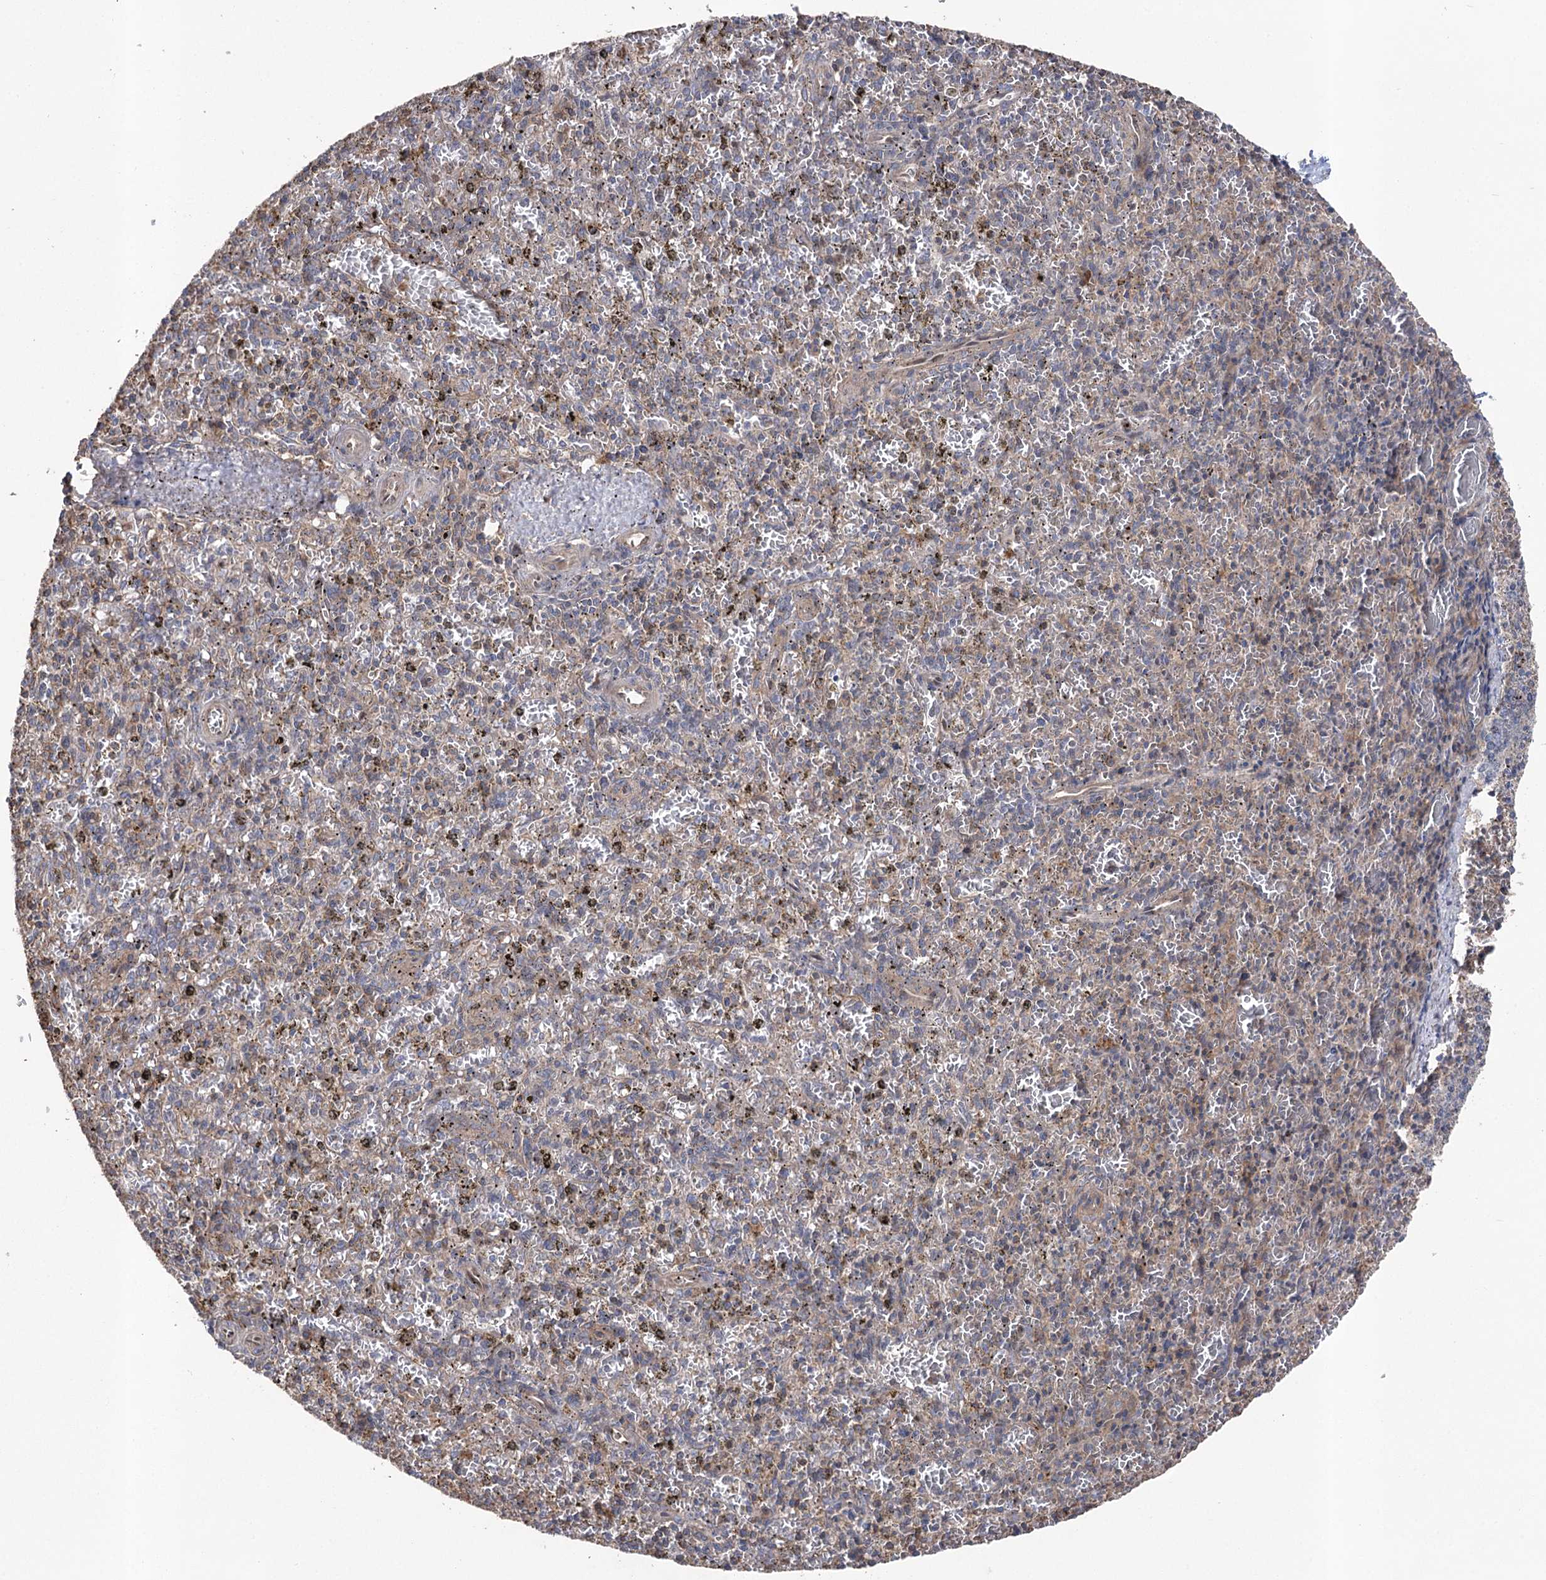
{"staining": {"intensity": "negative", "quantity": "none", "location": "none"}, "tissue": "spleen", "cell_type": "Cells in red pulp", "image_type": "normal", "snomed": [{"axis": "morphology", "description": "Normal tissue, NOS"}, {"axis": "topography", "description": "Spleen"}], "caption": "This is a micrograph of immunohistochemistry (IHC) staining of normal spleen, which shows no expression in cells in red pulp.", "gene": "FAM13B", "patient": {"sex": "male", "age": 72}}